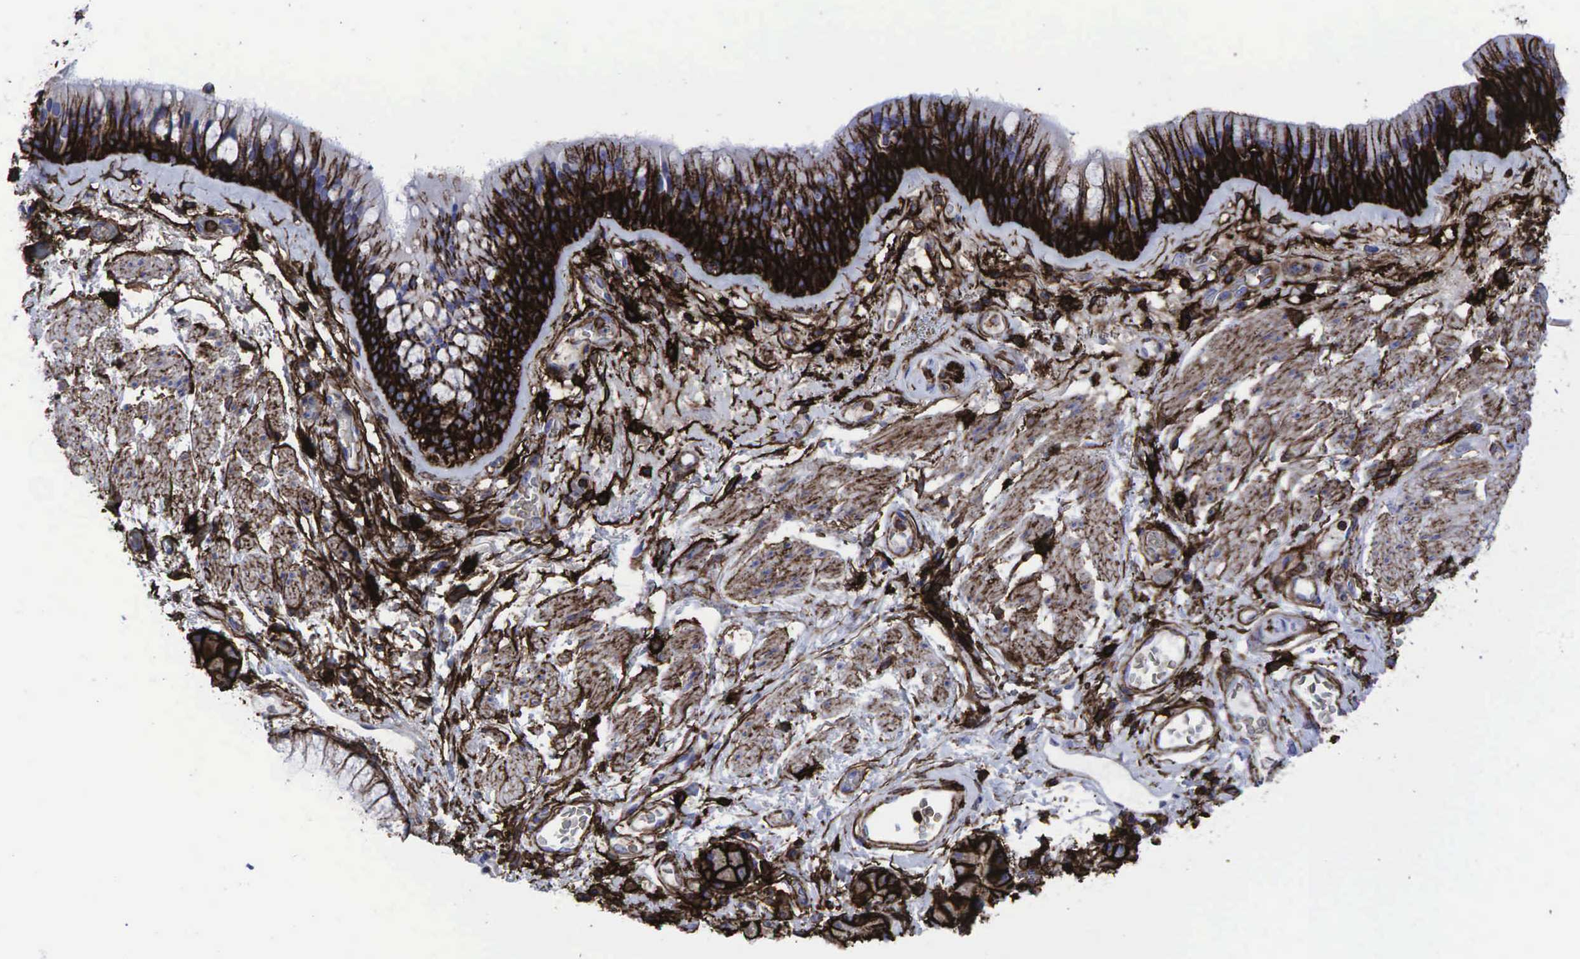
{"staining": {"intensity": "strong", "quantity": "25%-75%", "location": "cytoplasmic/membranous"}, "tissue": "bronchus", "cell_type": "Respiratory epithelial cells", "image_type": "normal", "snomed": [{"axis": "morphology", "description": "Normal tissue, NOS"}, {"axis": "topography", "description": "Bronchus"}, {"axis": "topography", "description": "Lung"}], "caption": "The micrograph demonstrates immunohistochemical staining of benign bronchus. There is strong cytoplasmic/membranous positivity is seen in approximately 25%-75% of respiratory epithelial cells.", "gene": "CD44", "patient": {"sex": "female", "age": 57}}